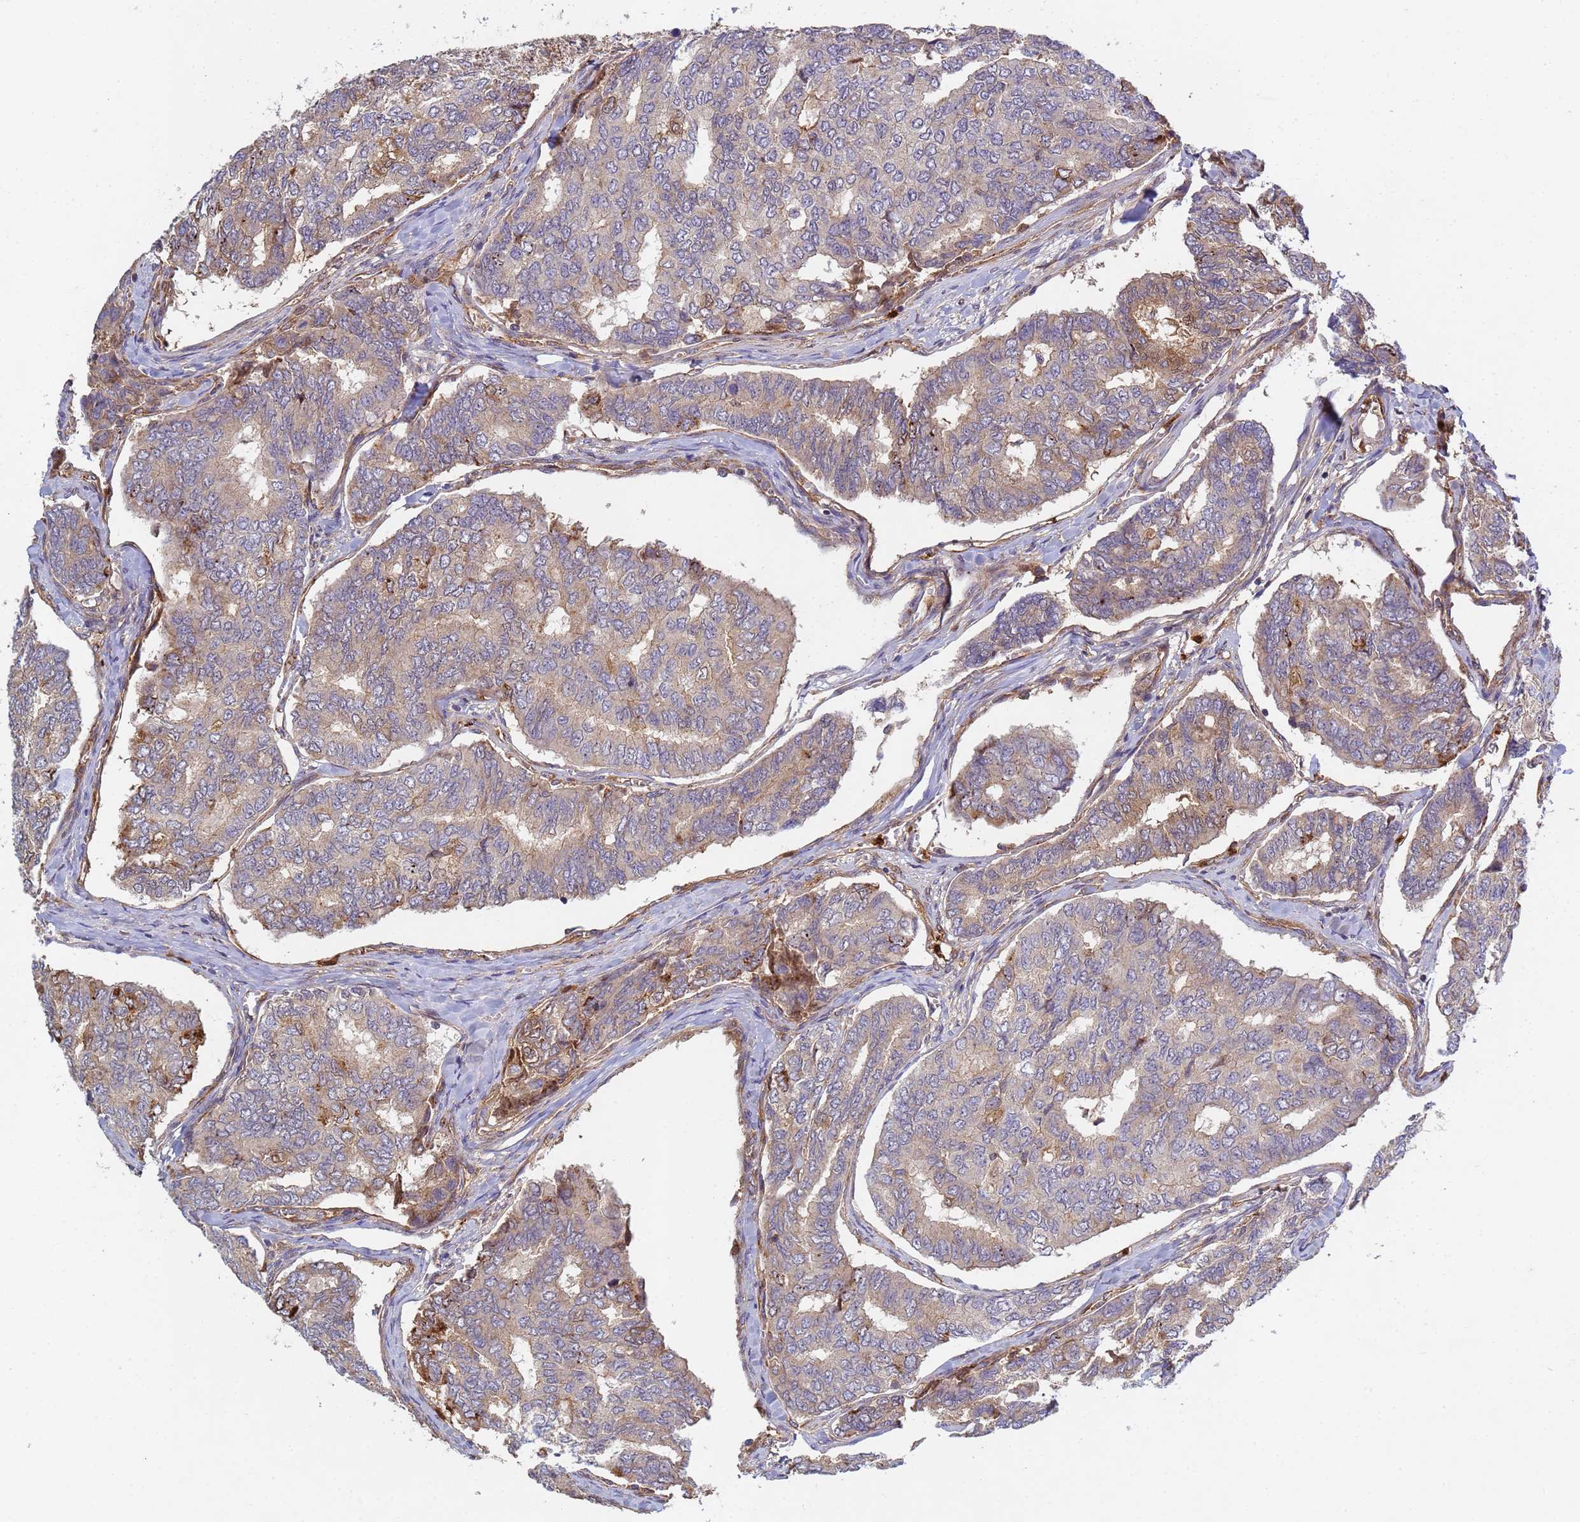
{"staining": {"intensity": "moderate", "quantity": "<25%", "location": "cytoplasmic/membranous"}, "tissue": "thyroid cancer", "cell_type": "Tumor cells", "image_type": "cancer", "snomed": [{"axis": "morphology", "description": "Papillary adenocarcinoma, NOS"}, {"axis": "topography", "description": "Thyroid gland"}], "caption": "Moderate cytoplasmic/membranous expression is appreciated in approximately <25% of tumor cells in thyroid cancer.", "gene": "C8orf34", "patient": {"sex": "female", "age": 35}}